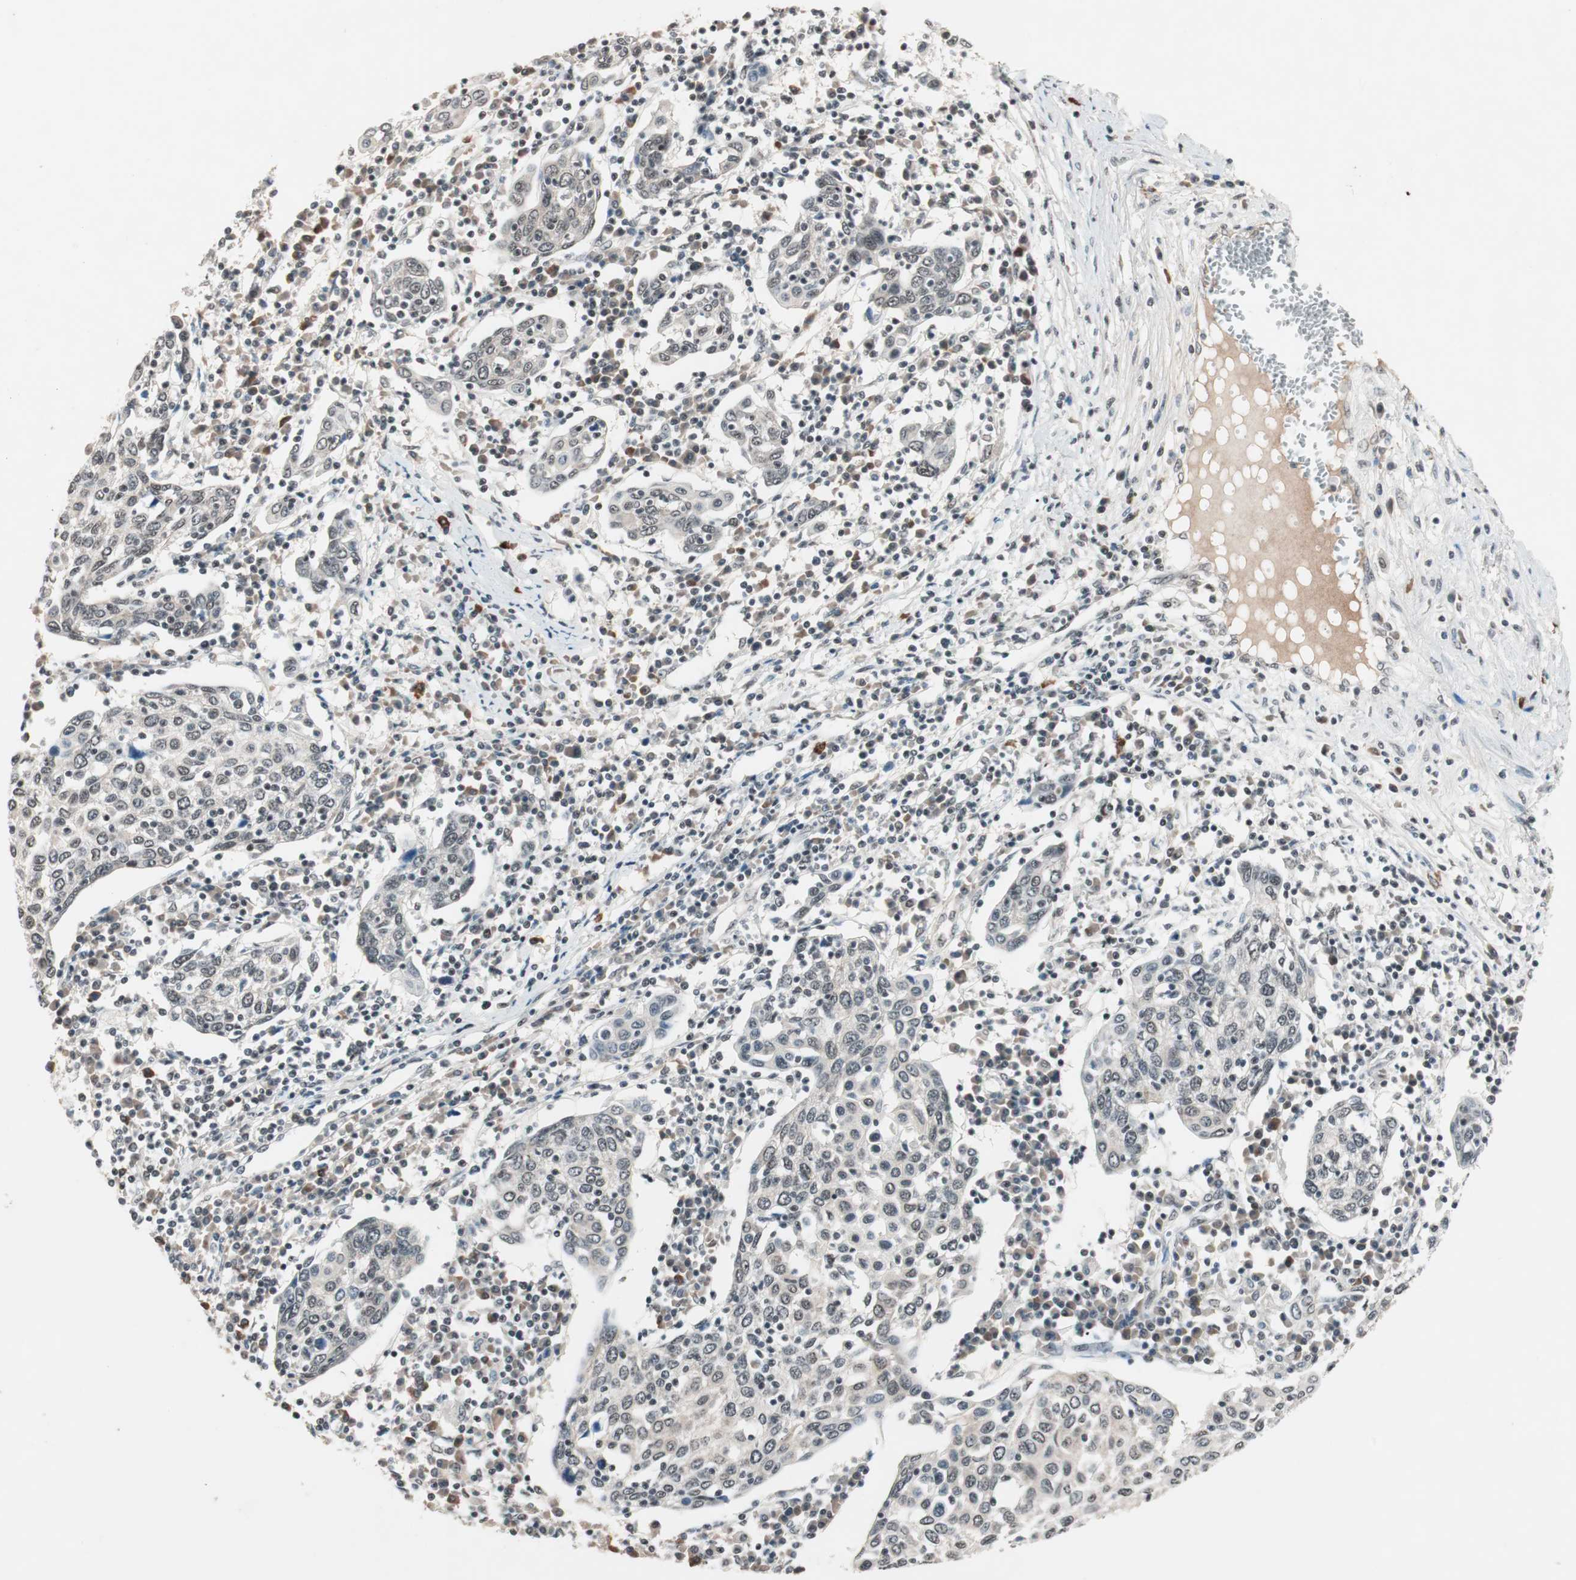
{"staining": {"intensity": "weak", "quantity": "<25%", "location": "nuclear"}, "tissue": "cervical cancer", "cell_type": "Tumor cells", "image_type": "cancer", "snomed": [{"axis": "morphology", "description": "Squamous cell carcinoma, NOS"}, {"axis": "topography", "description": "Cervix"}], "caption": "DAB (3,3'-diaminobenzidine) immunohistochemical staining of human cervical cancer (squamous cell carcinoma) reveals no significant staining in tumor cells.", "gene": "NFRKB", "patient": {"sex": "female", "age": 40}}